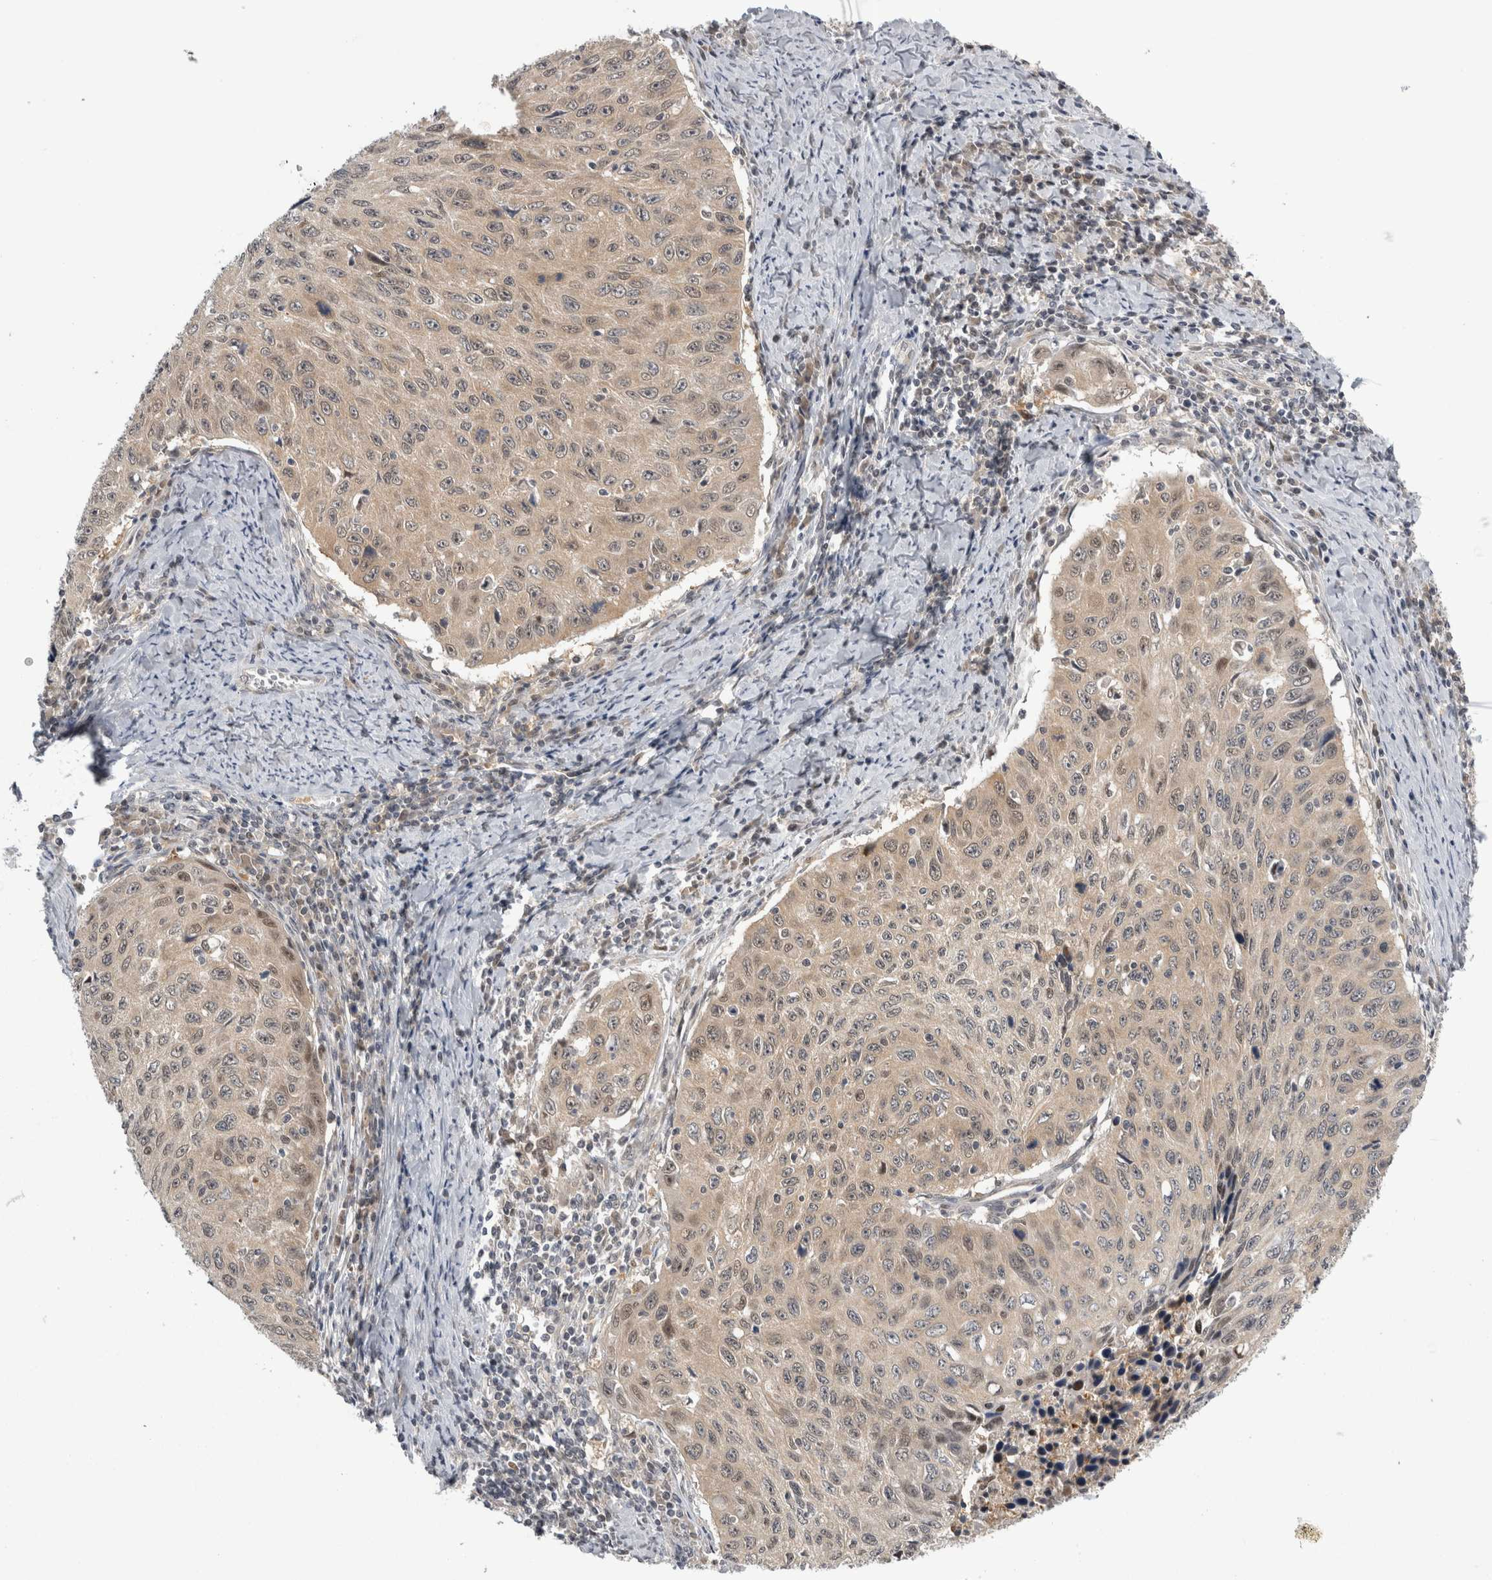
{"staining": {"intensity": "weak", "quantity": ">75%", "location": "cytoplasmic/membranous"}, "tissue": "cervical cancer", "cell_type": "Tumor cells", "image_type": "cancer", "snomed": [{"axis": "morphology", "description": "Squamous cell carcinoma, NOS"}, {"axis": "topography", "description": "Cervix"}], "caption": "Cervical cancer stained with a brown dye exhibits weak cytoplasmic/membranous positive expression in about >75% of tumor cells.", "gene": "PSMB2", "patient": {"sex": "female", "age": 53}}